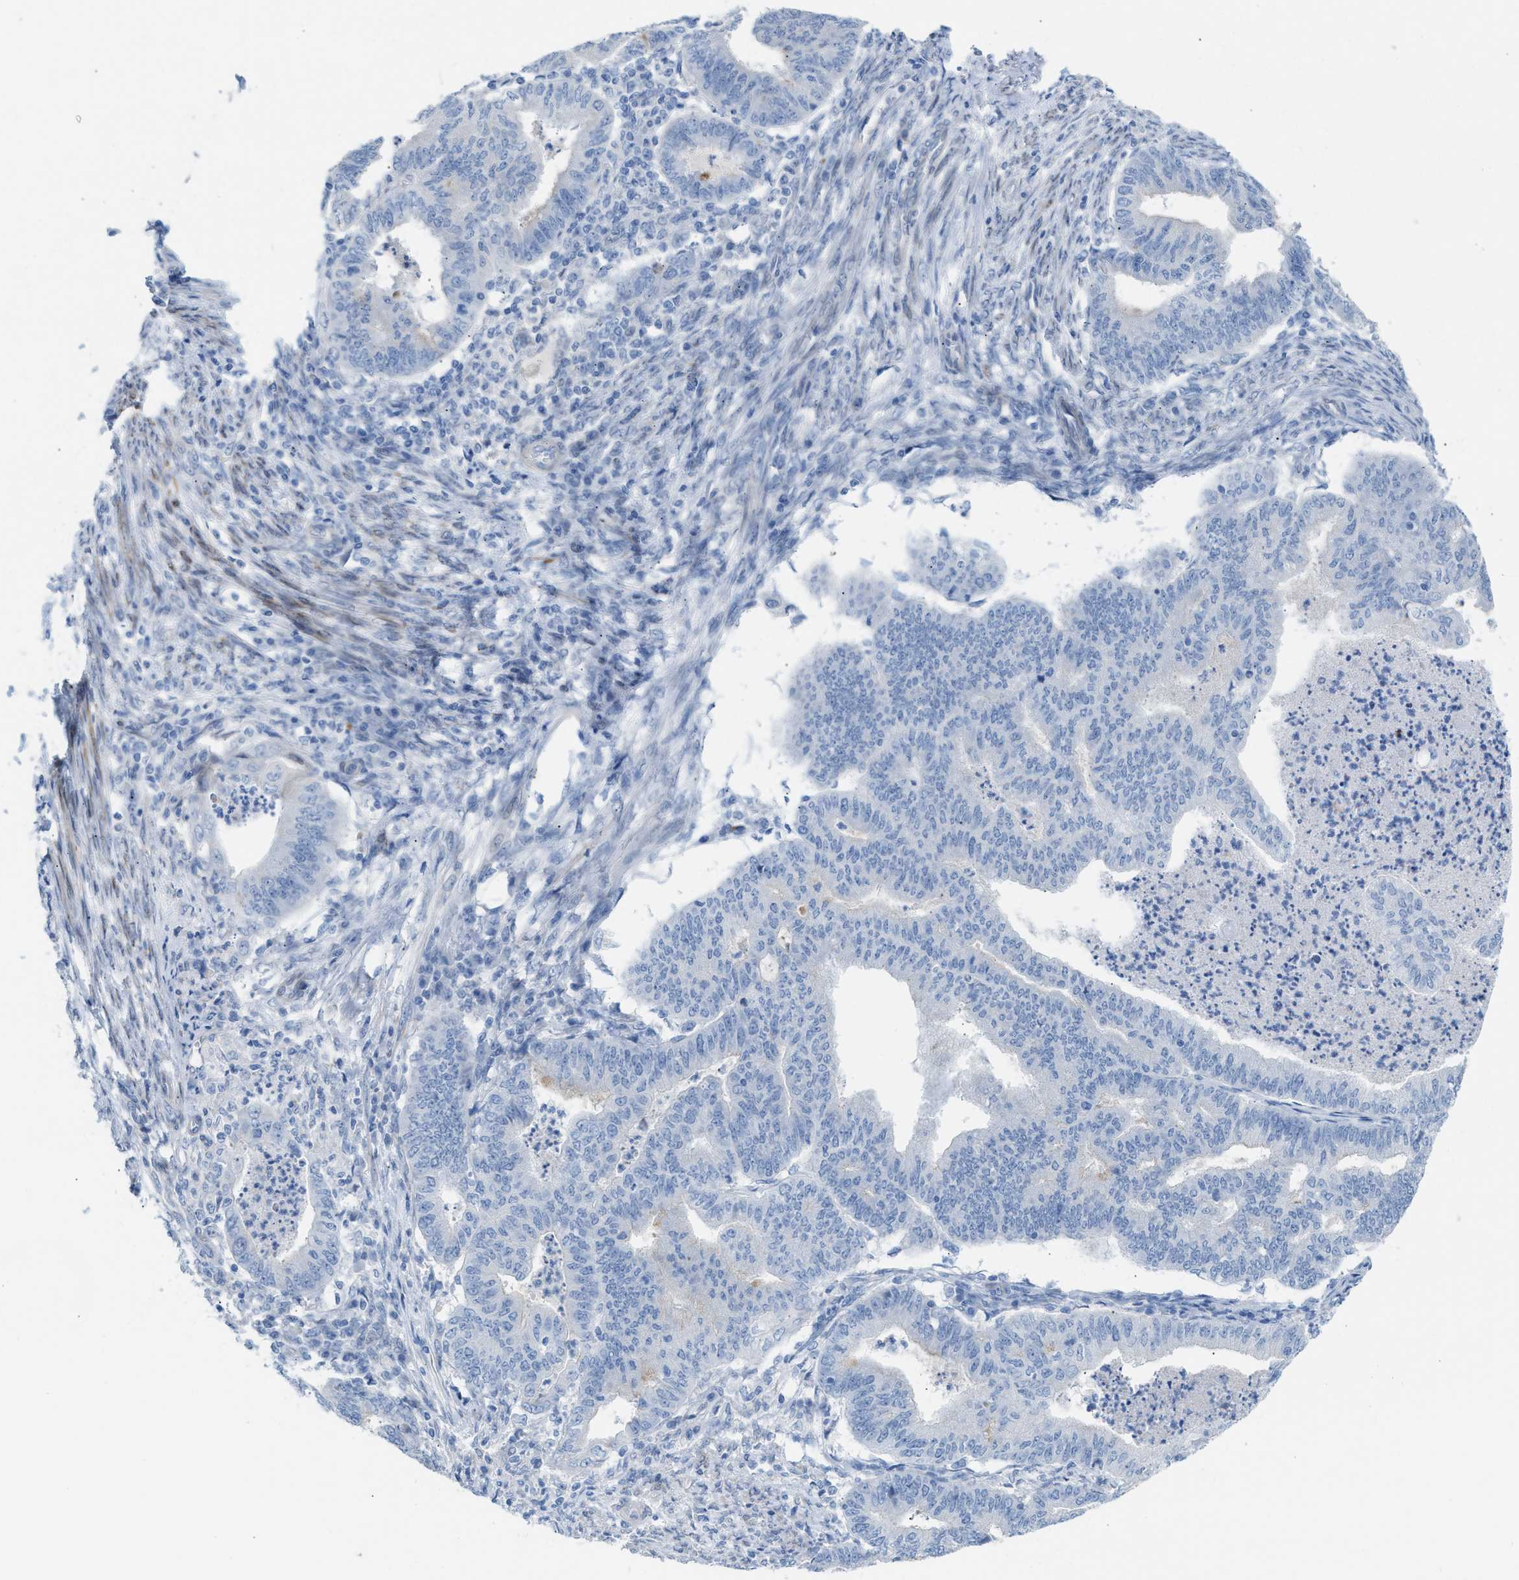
{"staining": {"intensity": "negative", "quantity": "none", "location": "none"}, "tissue": "endometrial cancer", "cell_type": "Tumor cells", "image_type": "cancer", "snomed": [{"axis": "morphology", "description": "Polyp, NOS"}, {"axis": "morphology", "description": "Adenocarcinoma, NOS"}, {"axis": "morphology", "description": "Adenoma, NOS"}, {"axis": "topography", "description": "Endometrium"}], "caption": "An immunohistochemistry micrograph of polyp (endometrial) is shown. There is no staining in tumor cells of polyp (endometrial).", "gene": "MPP3", "patient": {"sex": "female", "age": 79}}